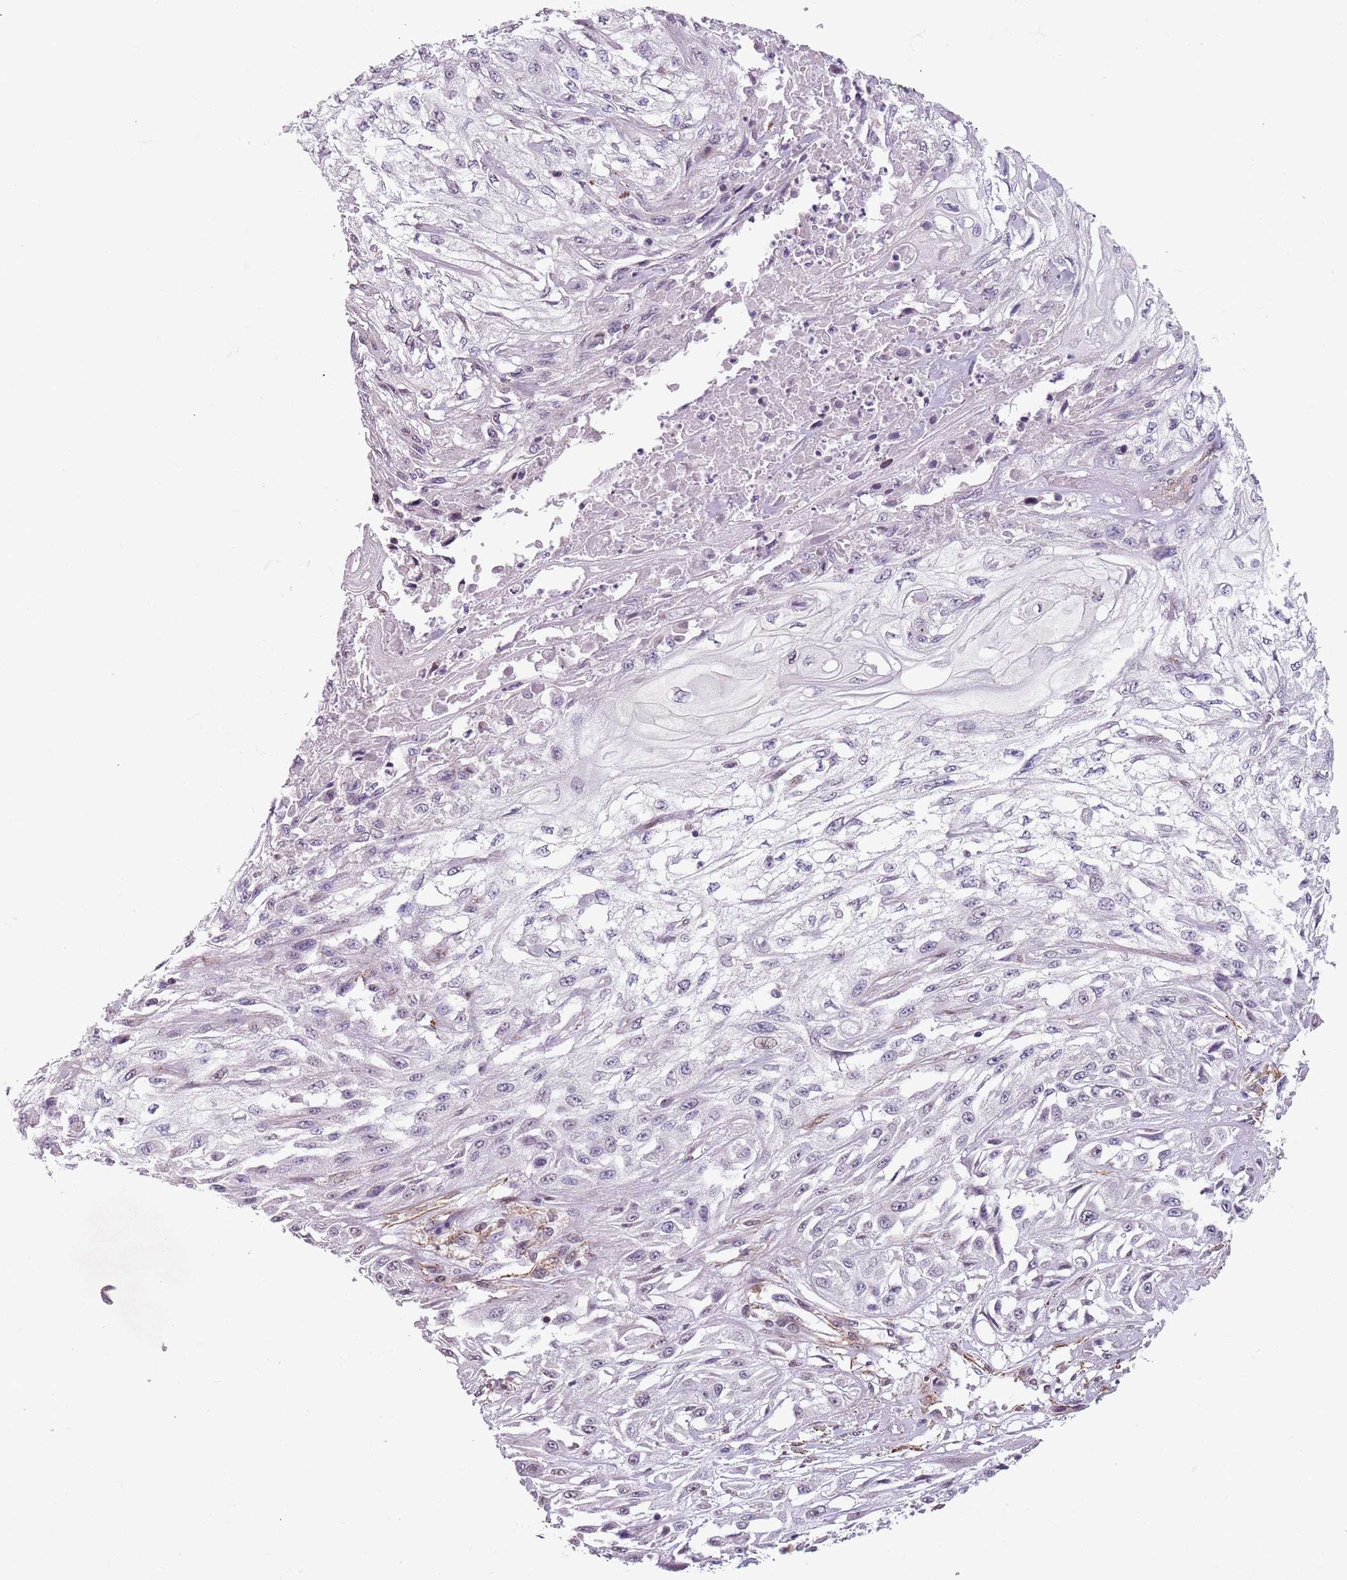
{"staining": {"intensity": "negative", "quantity": "none", "location": "none"}, "tissue": "skin cancer", "cell_type": "Tumor cells", "image_type": "cancer", "snomed": [{"axis": "morphology", "description": "Squamous cell carcinoma, NOS"}, {"axis": "morphology", "description": "Squamous cell carcinoma, metastatic, NOS"}, {"axis": "topography", "description": "Skin"}, {"axis": "topography", "description": "Lymph node"}], "caption": "The immunohistochemistry (IHC) histopathology image has no significant expression in tumor cells of skin cancer (squamous cell carcinoma) tissue.", "gene": "TMC4", "patient": {"sex": "male", "age": 75}}